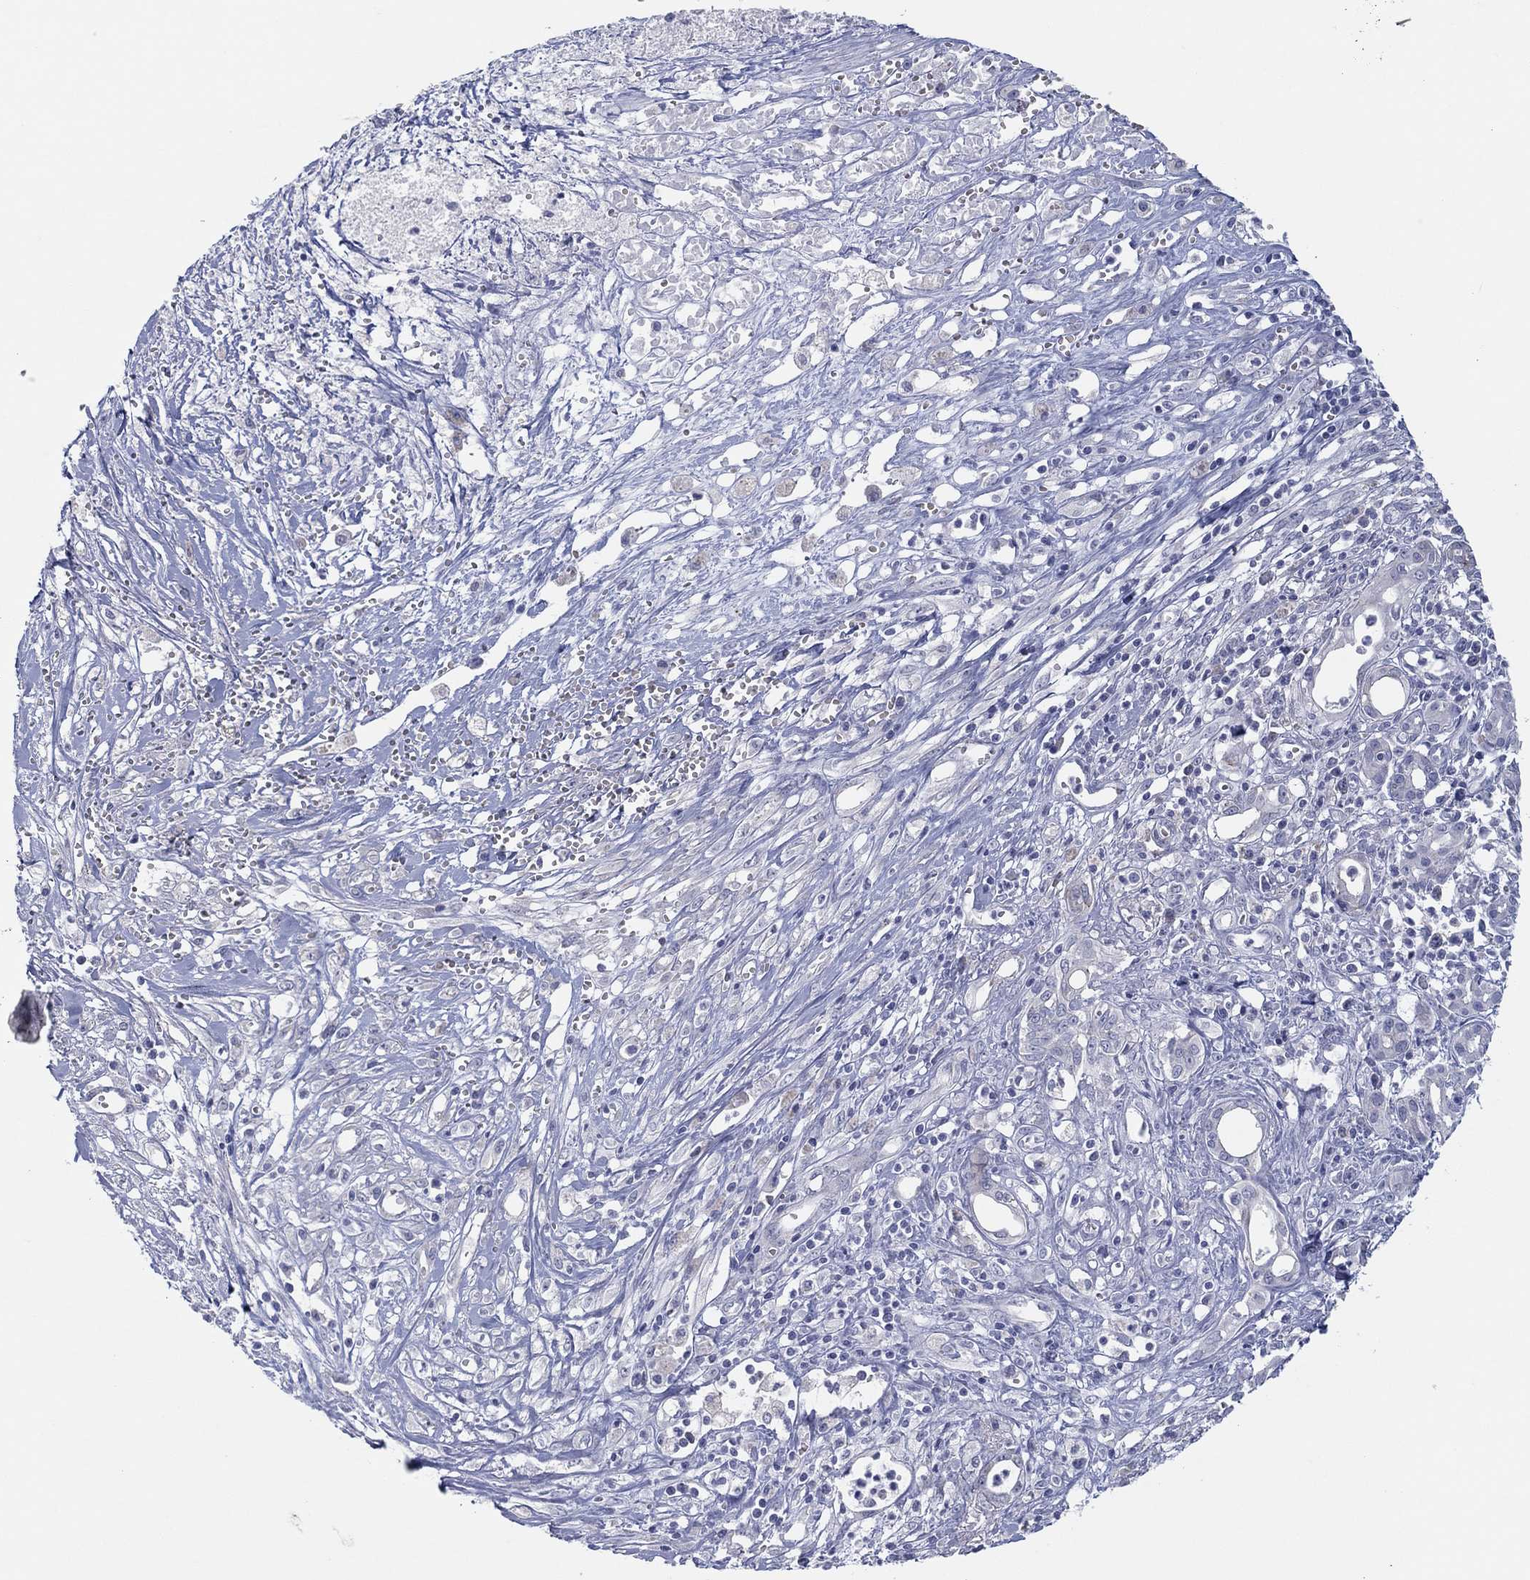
{"staining": {"intensity": "negative", "quantity": "none", "location": "none"}, "tissue": "pancreatic cancer", "cell_type": "Tumor cells", "image_type": "cancer", "snomed": [{"axis": "morphology", "description": "Adenocarcinoma, NOS"}, {"axis": "topography", "description": "Pancreas"}], "caption": "High magnification brightfield microscopy of adenocarcinoma (pancreatic) stained with DAB (3,3'-diaminobenzidine) (brown) and counterstained with hematoxylin (blue): tumor cells show no significant expression.", "gene": "HEATR4", "patient": {"sex": "male", "age": 71}}